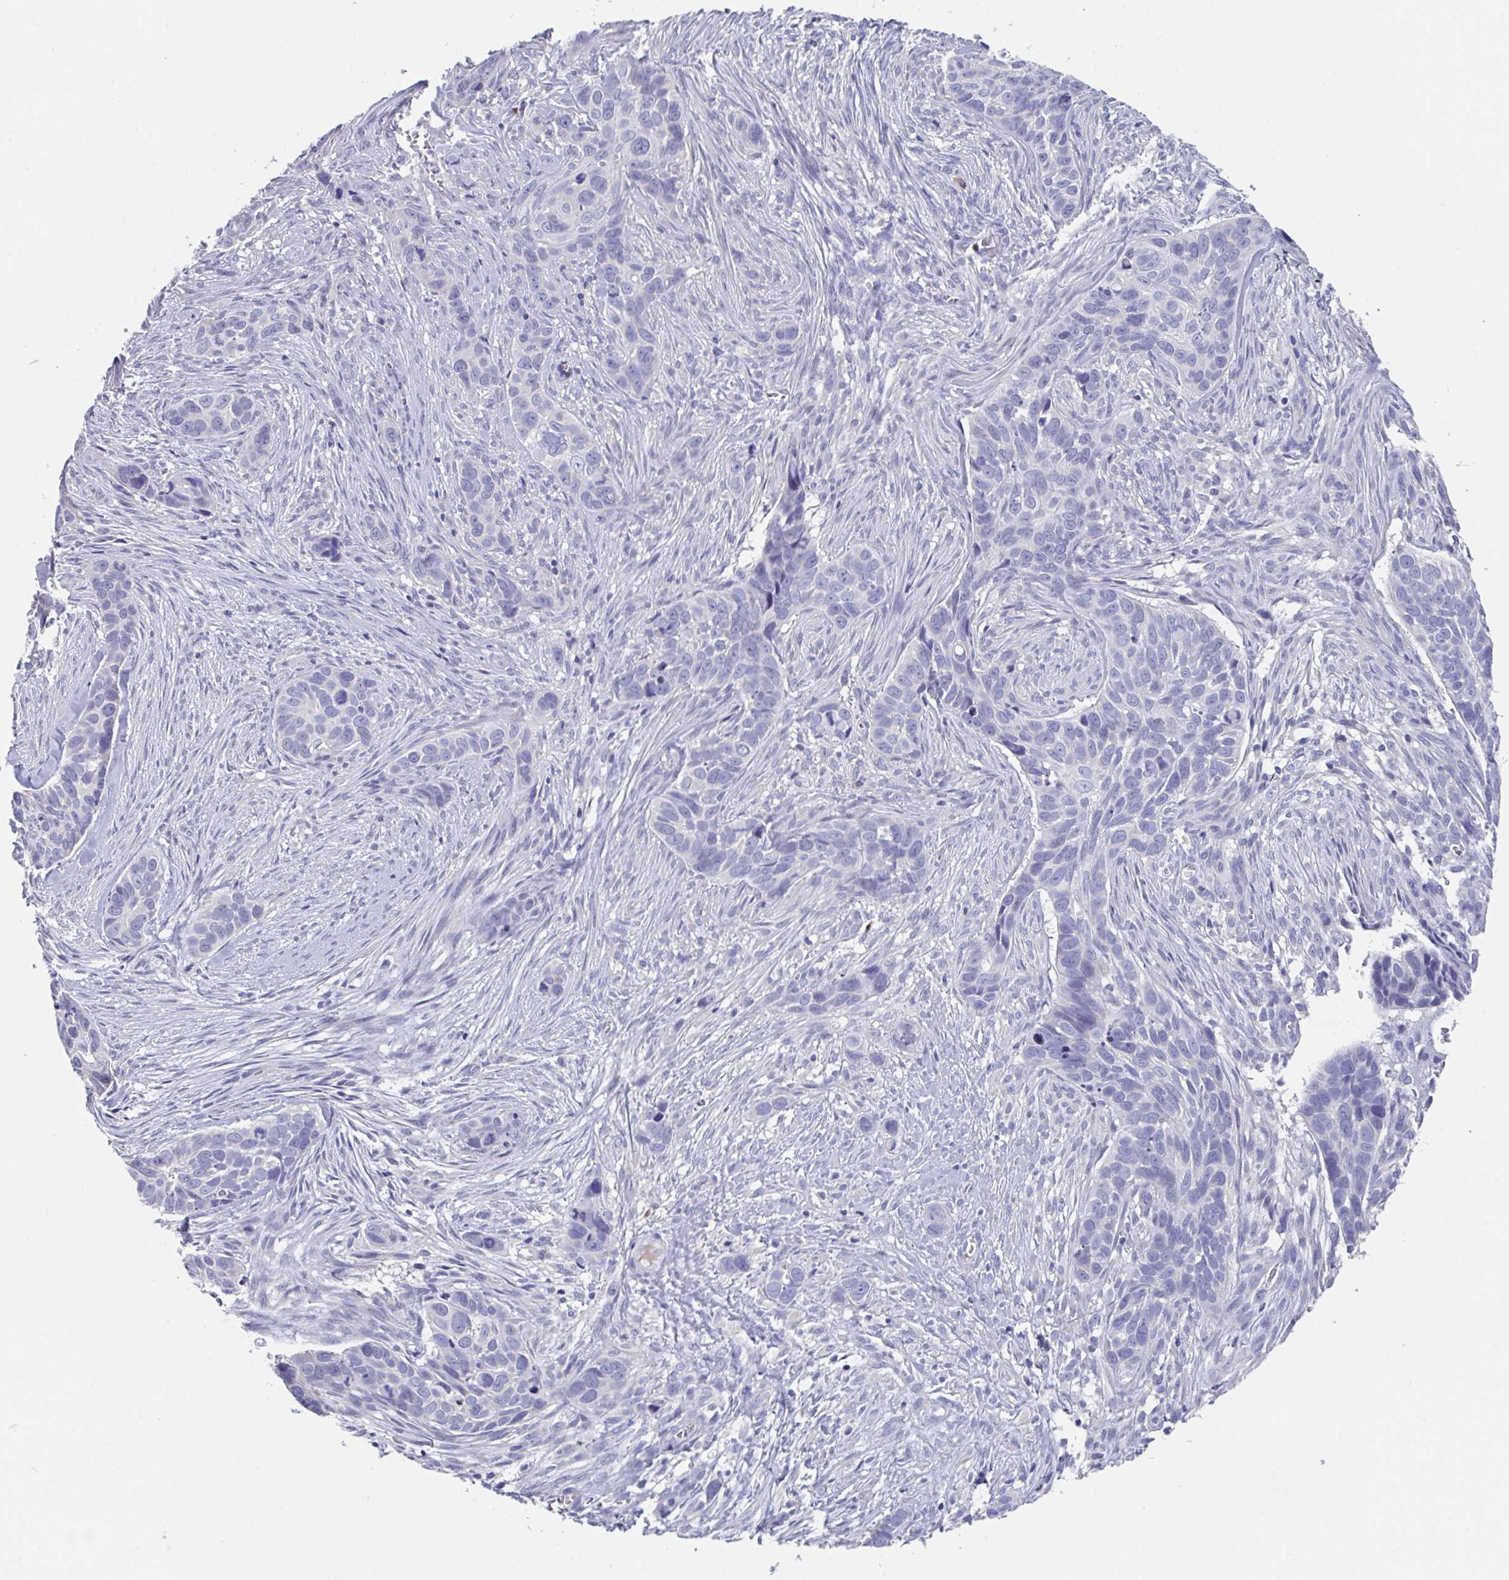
{"staining": {"intensity": "negative", "quantity": "none", "location": "none"}, "tissue": "skin cancer", "cell_type": "Tumor cells", "image_type": "cancer", "snomed": [{"axis": "morphology", "description": "Basal cell carcinoma"}, {"axis": "topography", "description": "Skin"}], "caption": "Immunohistochemistry (IHC) photomicrograph of human basal cell carcinoma (skin) stained for a protein (brown), which reveals no staining in tumor cells.", "gene": "LRRC58", "patient": {"sex": "female", "age": 82}}